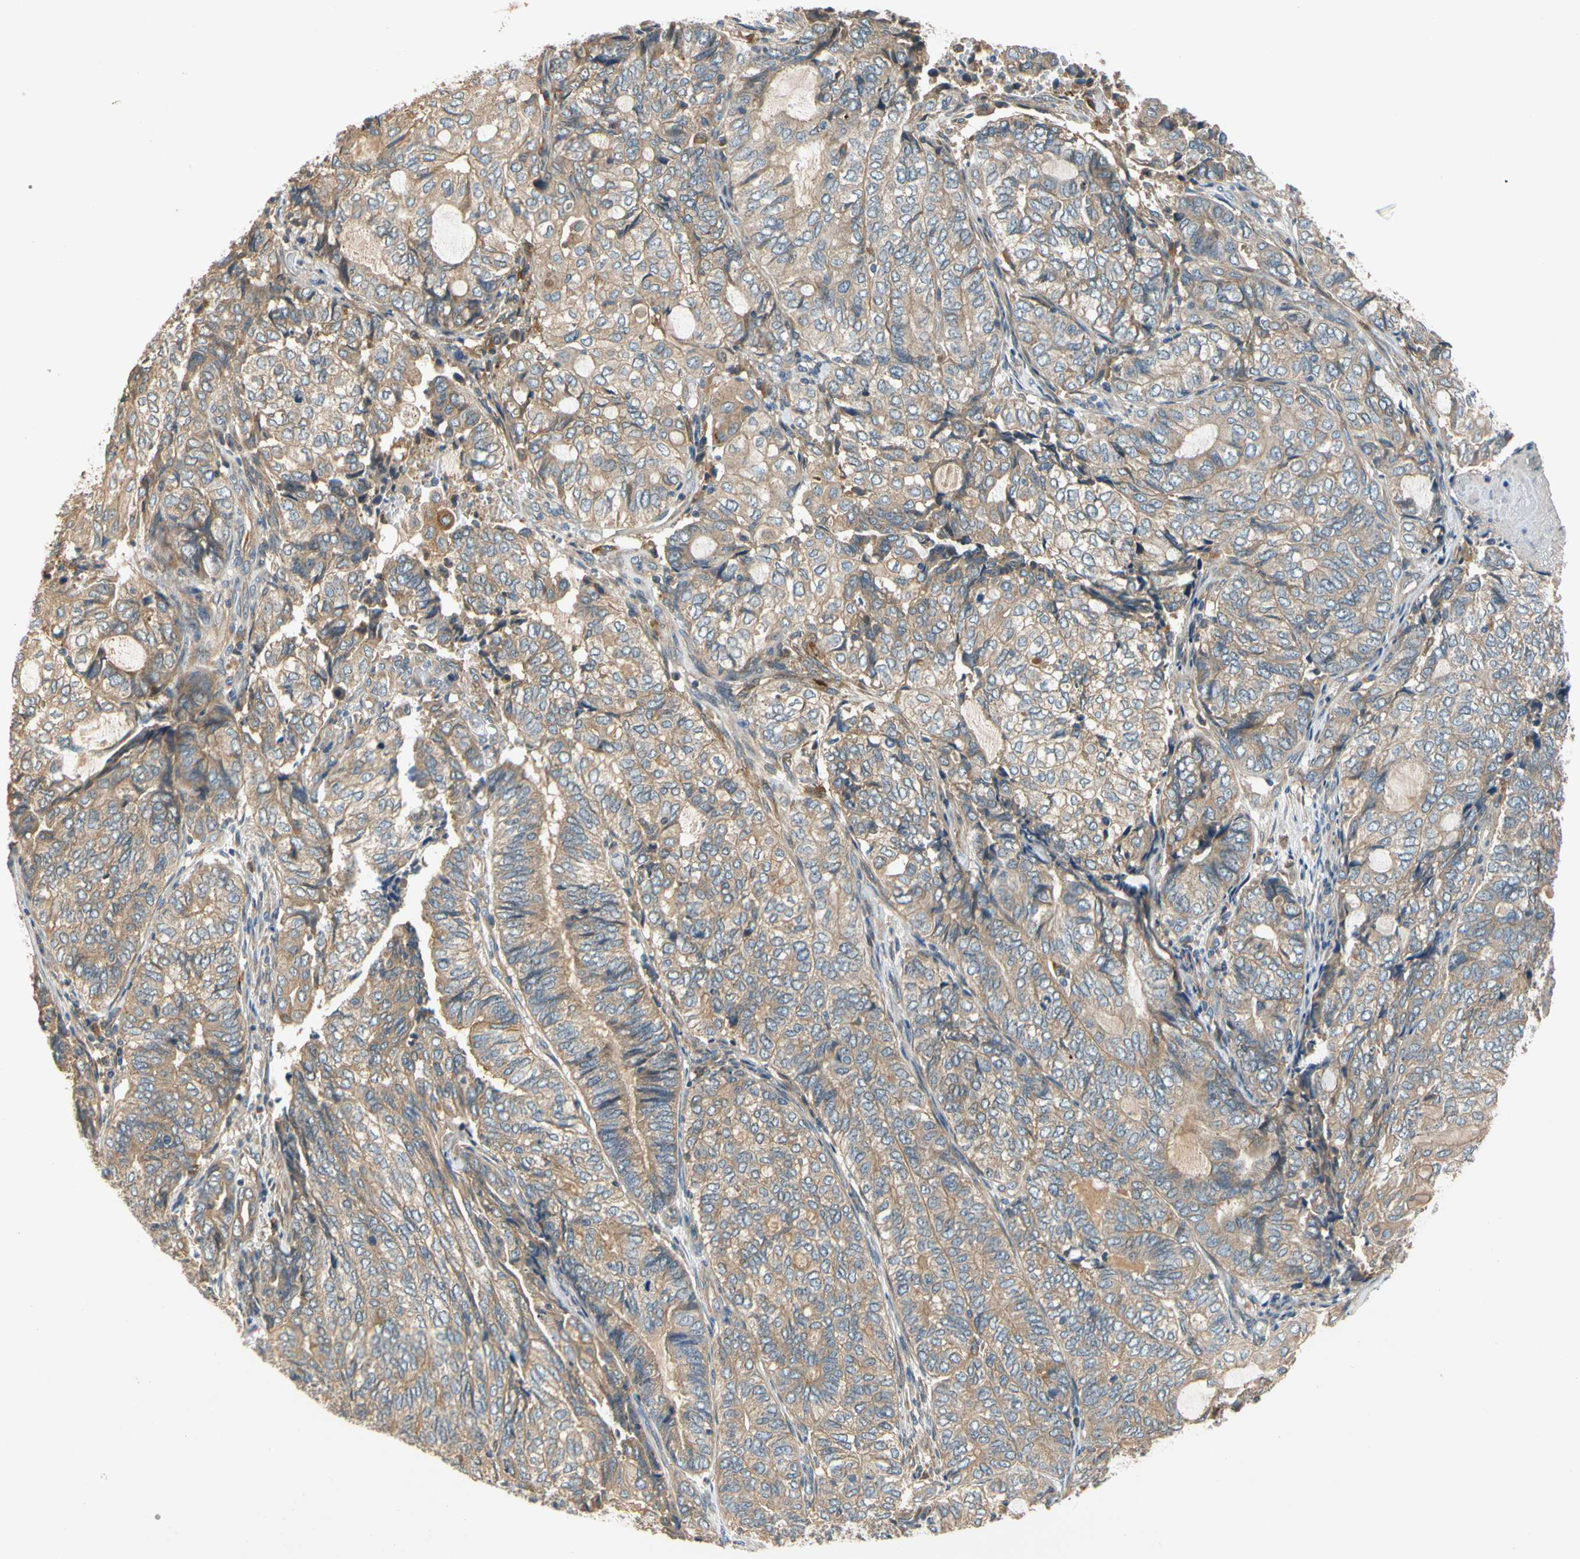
{"staining": {"intensity": "moderate", "quantity": ">75%", "location": "cytoplasmic/membranous"}, "tissue": "endometrial cancer", "cell_type": "Tumor cells", "image_type": "cancer", "snomed": [{"axis": "morphology", "description": "Adenocarcinoma, NOS"}, {"axis": "topography", "description": "Uterus"}, {"axis": "topography", "description": "Endometrium"}], "caption": "The micrograph demonstrates a brown stain indicating the presence of a protein in the cytoplasmic/membranous of tumor cells in adenocarcinoma (endometrial).", "gene": "USP46", "patient": {"sex": "female", "age": 70}}